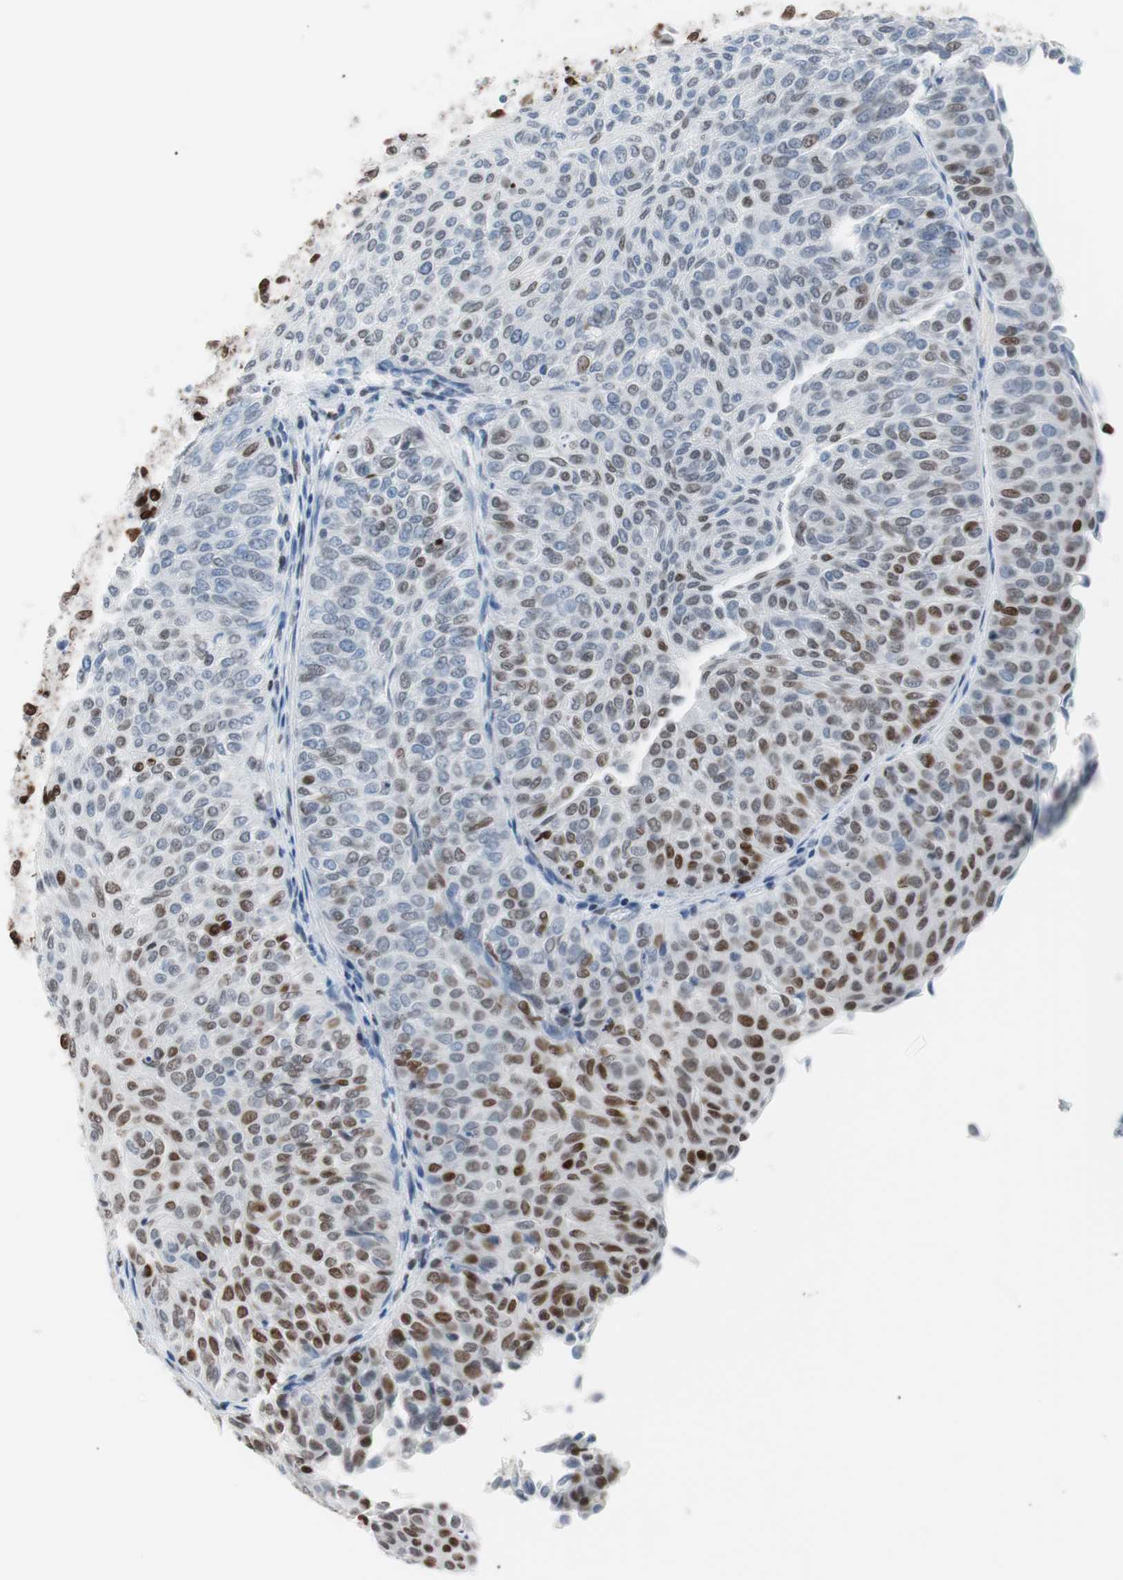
{"staining": {"intensity": "moderate", "quantity": "25%-75%", "location": "nuclear"}, "tissue": "urothelial cancer", "cell_type": "Tumor cells", "image_type": "cancer", "snomed": [{"axis": "morphology", "description": "Urothelial carcinoma, Low grade"}, {"axis": "topography", "description": "Urinary bladder"}], "caption": "Low-grade urothelial carcinoma stained with a brown dye demonstrates moderate nuclear positive expression in about 25%-75% of tumor cells.", "gene": "CEBPB", "patient": {"sex": "male", "age": 78}}